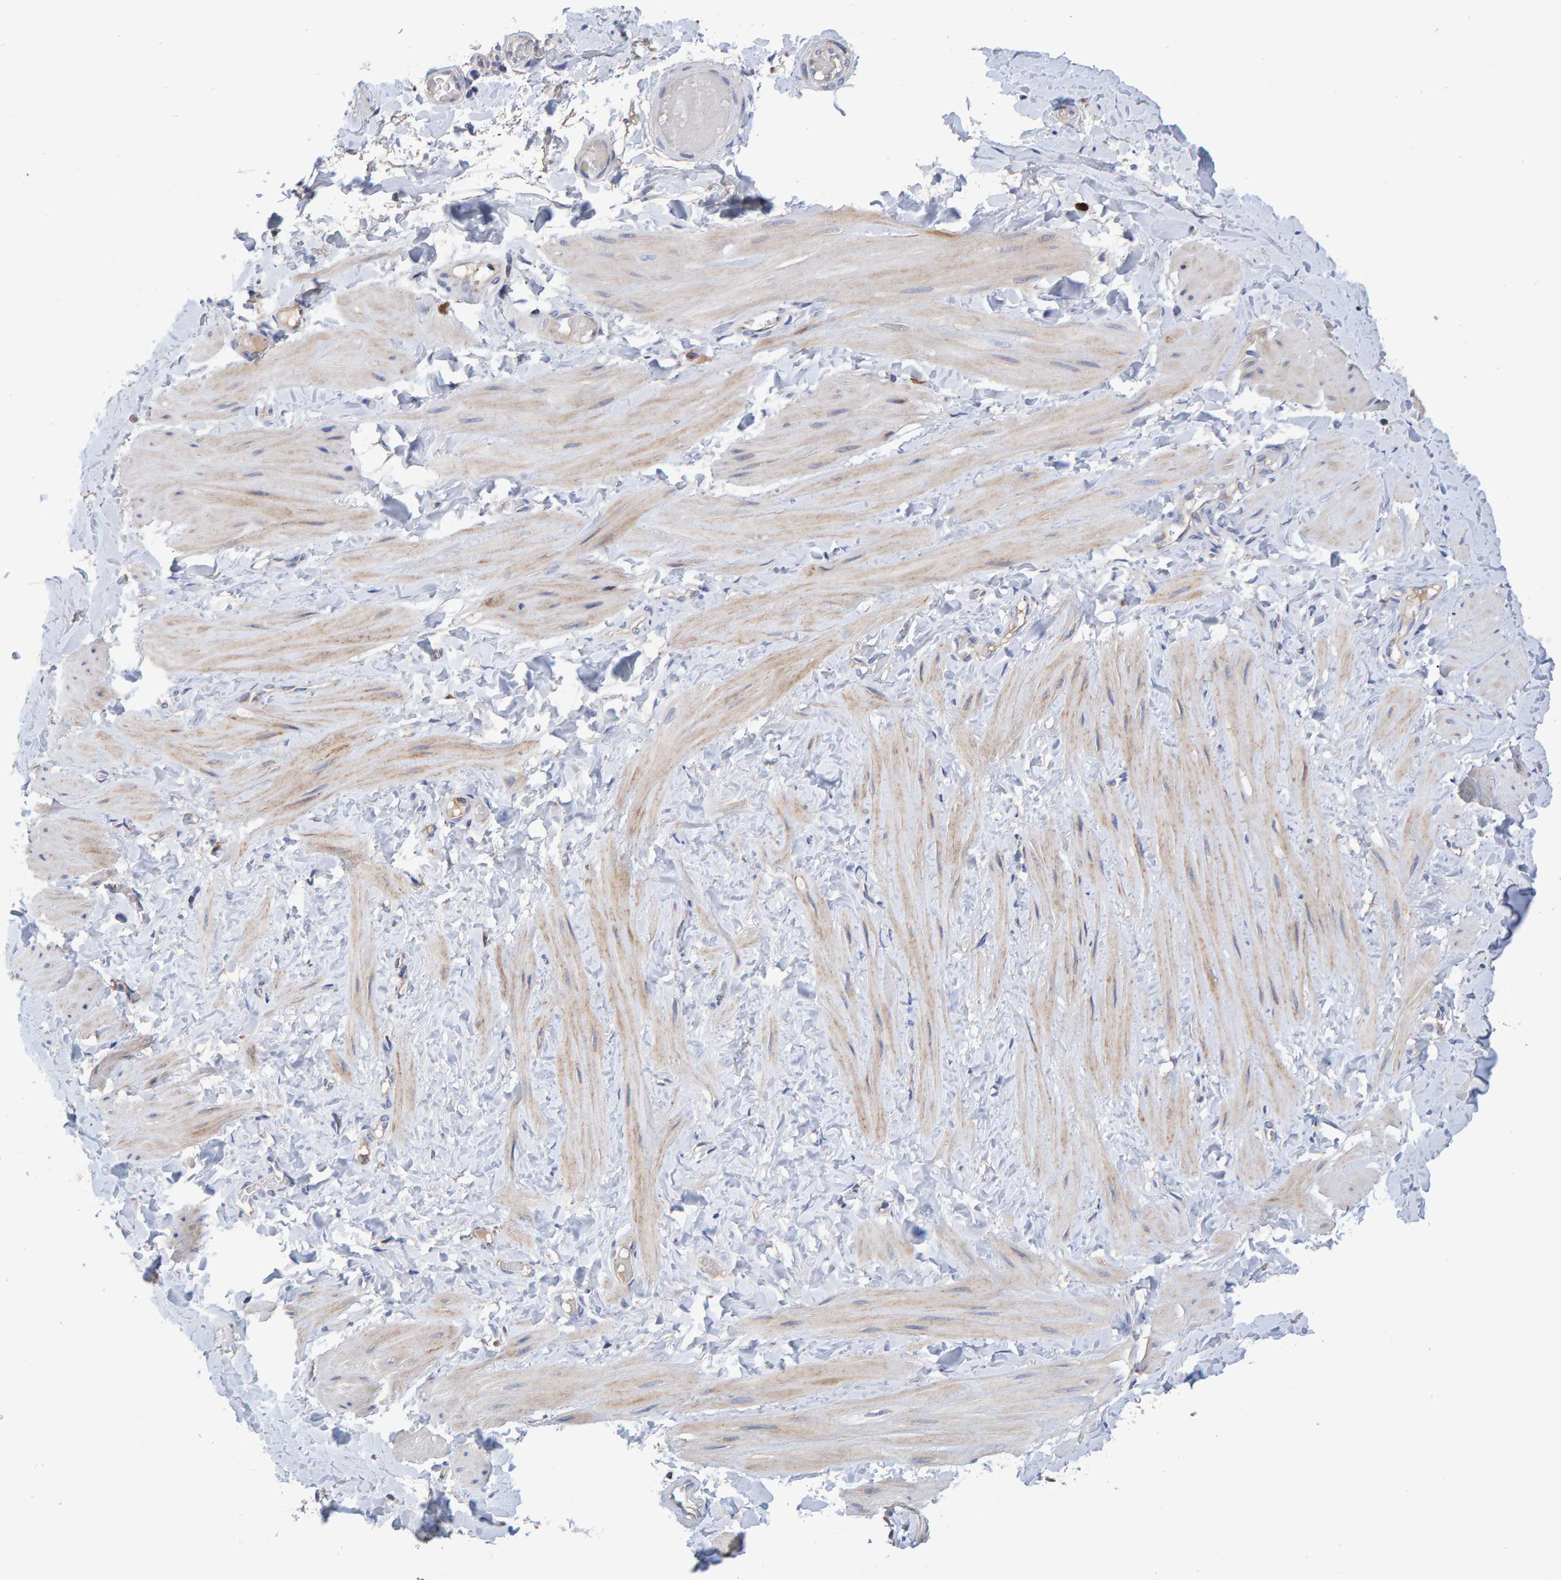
{"staining": {"intensity": "negative", "quantity": "none", "location": "none"}, "tissue": "adipose tissue", "cell_type": "Adipocytes", "image_type": "normal", "snomed": [{"axis": "morphology", "description": "Normal tissue, NOS"}, {"axis": "topography", "description": "Adipose tissue"}, {"axis": "topography", "description": "Vascular tissue"}, {"axis": "topography", "description": "Peripheral nerve tissue"}], "caption": "High magnification brightfield microscopy of unremarkable adipose tissue stained with DAB (brown) and counterstained with hematoxylin (blue): adipocytes show no significant expression. The staining was performed using DAB to visualize the protein expression in brown, while the nuclei were stained in blue with hematoxylin (Magnification: 20x).", "gene": "EFR3A", "patient": {"sex": "male", "age": 25}}